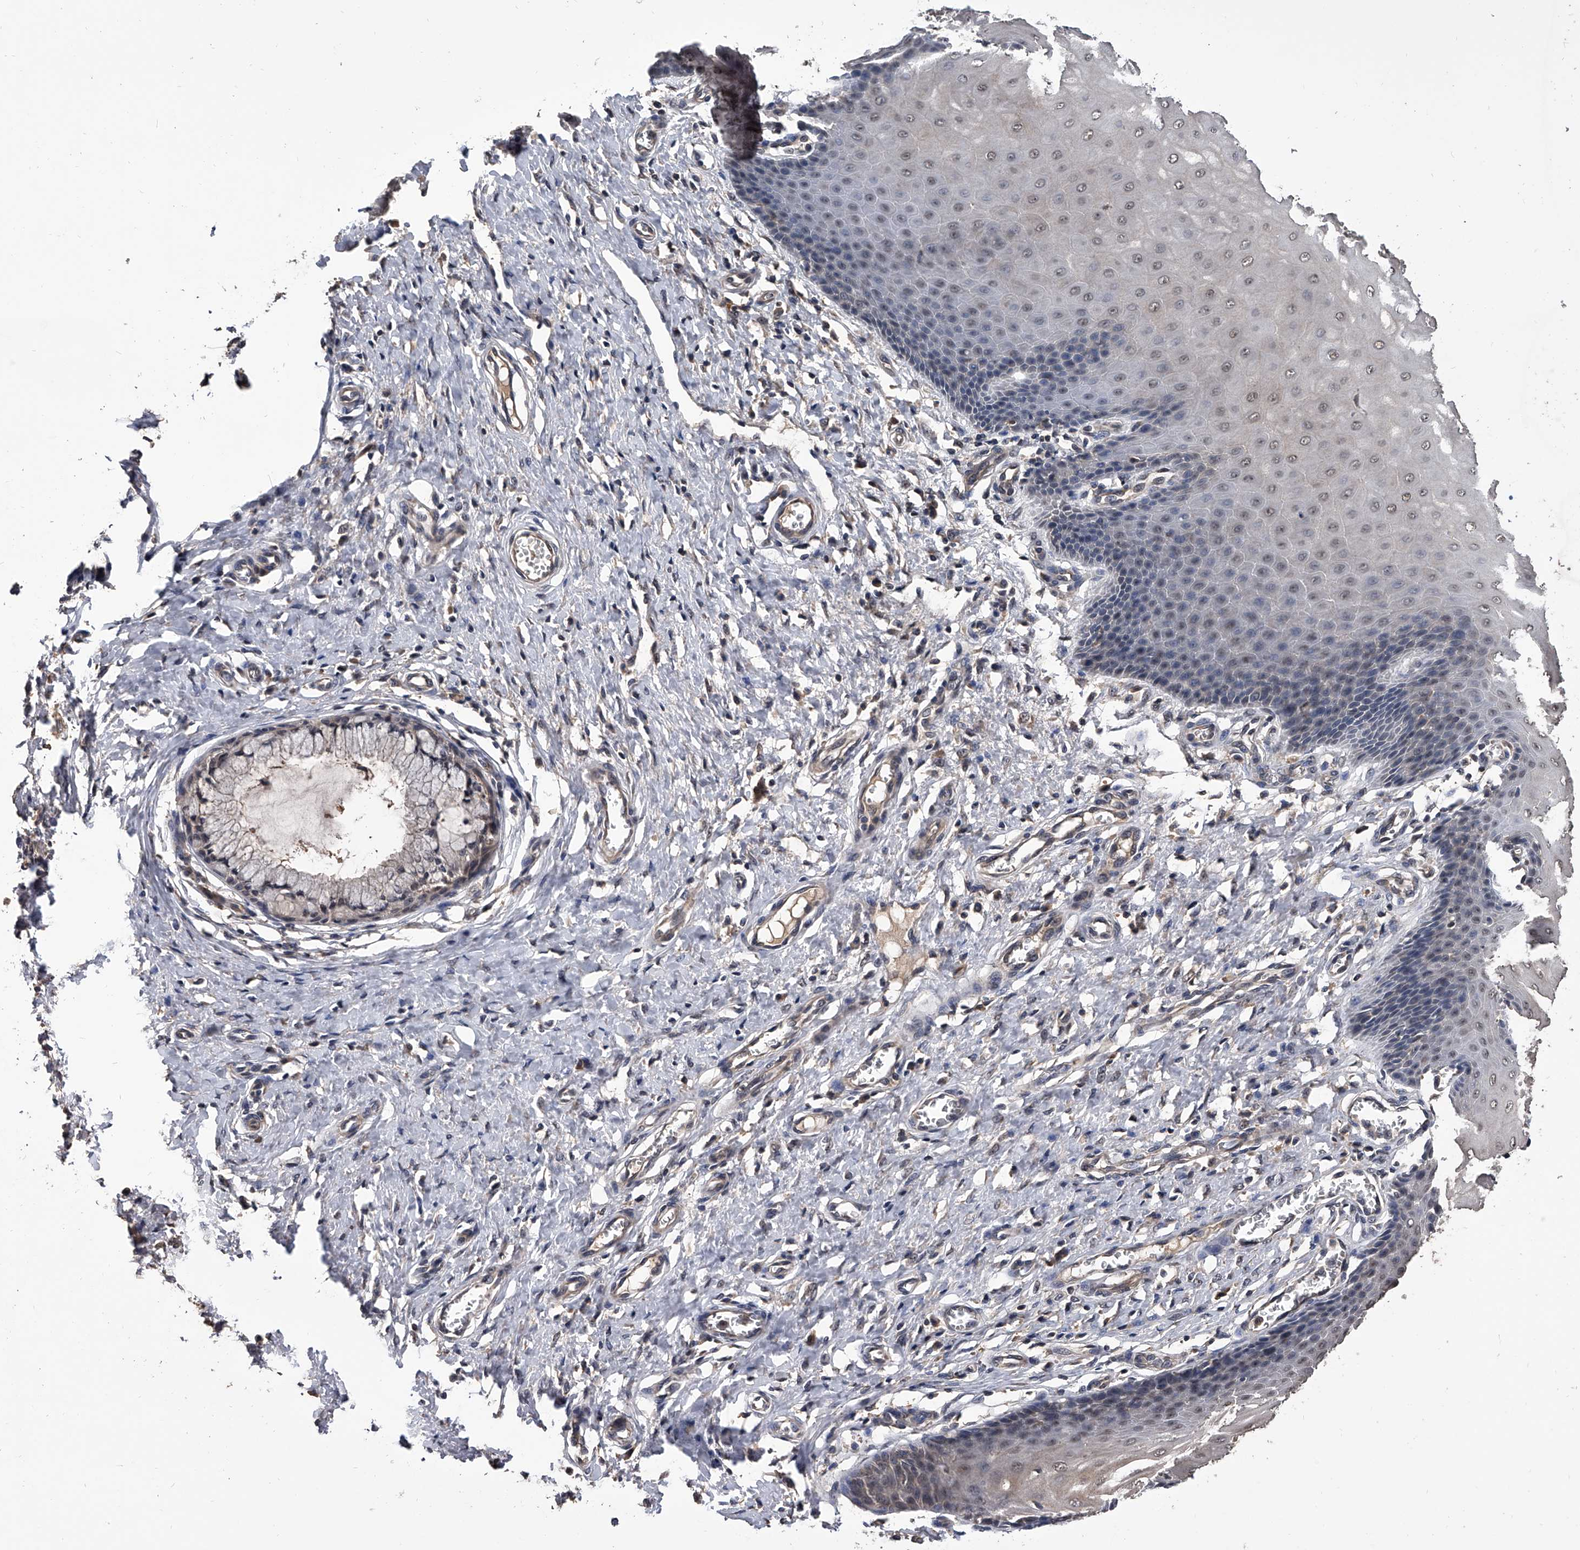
{"staining": {"intensity": "weak", "quantity": "25%-75%", "location": "cytoplasmic/membranous"}, "tissue": "cervix", "cell_type": "Glandular cells", "image_type": "normal", "snomed": [{"axis": "morphology", "description": "Normal tissue, NOS"}, {"axis": "topography", "description": "Cervix"}], "caption": "The image displays staining of unremarkable cervix, revealing weak cytoplasmic/membranous protein expression (brown color) within glandular cells. Using DAB (brown) and hematoxylin (blue) stains, captured at high magnification using brightfield microscopy.", "gene": "EFCAB7", "patient": {"sex": "female", "age": 55}}